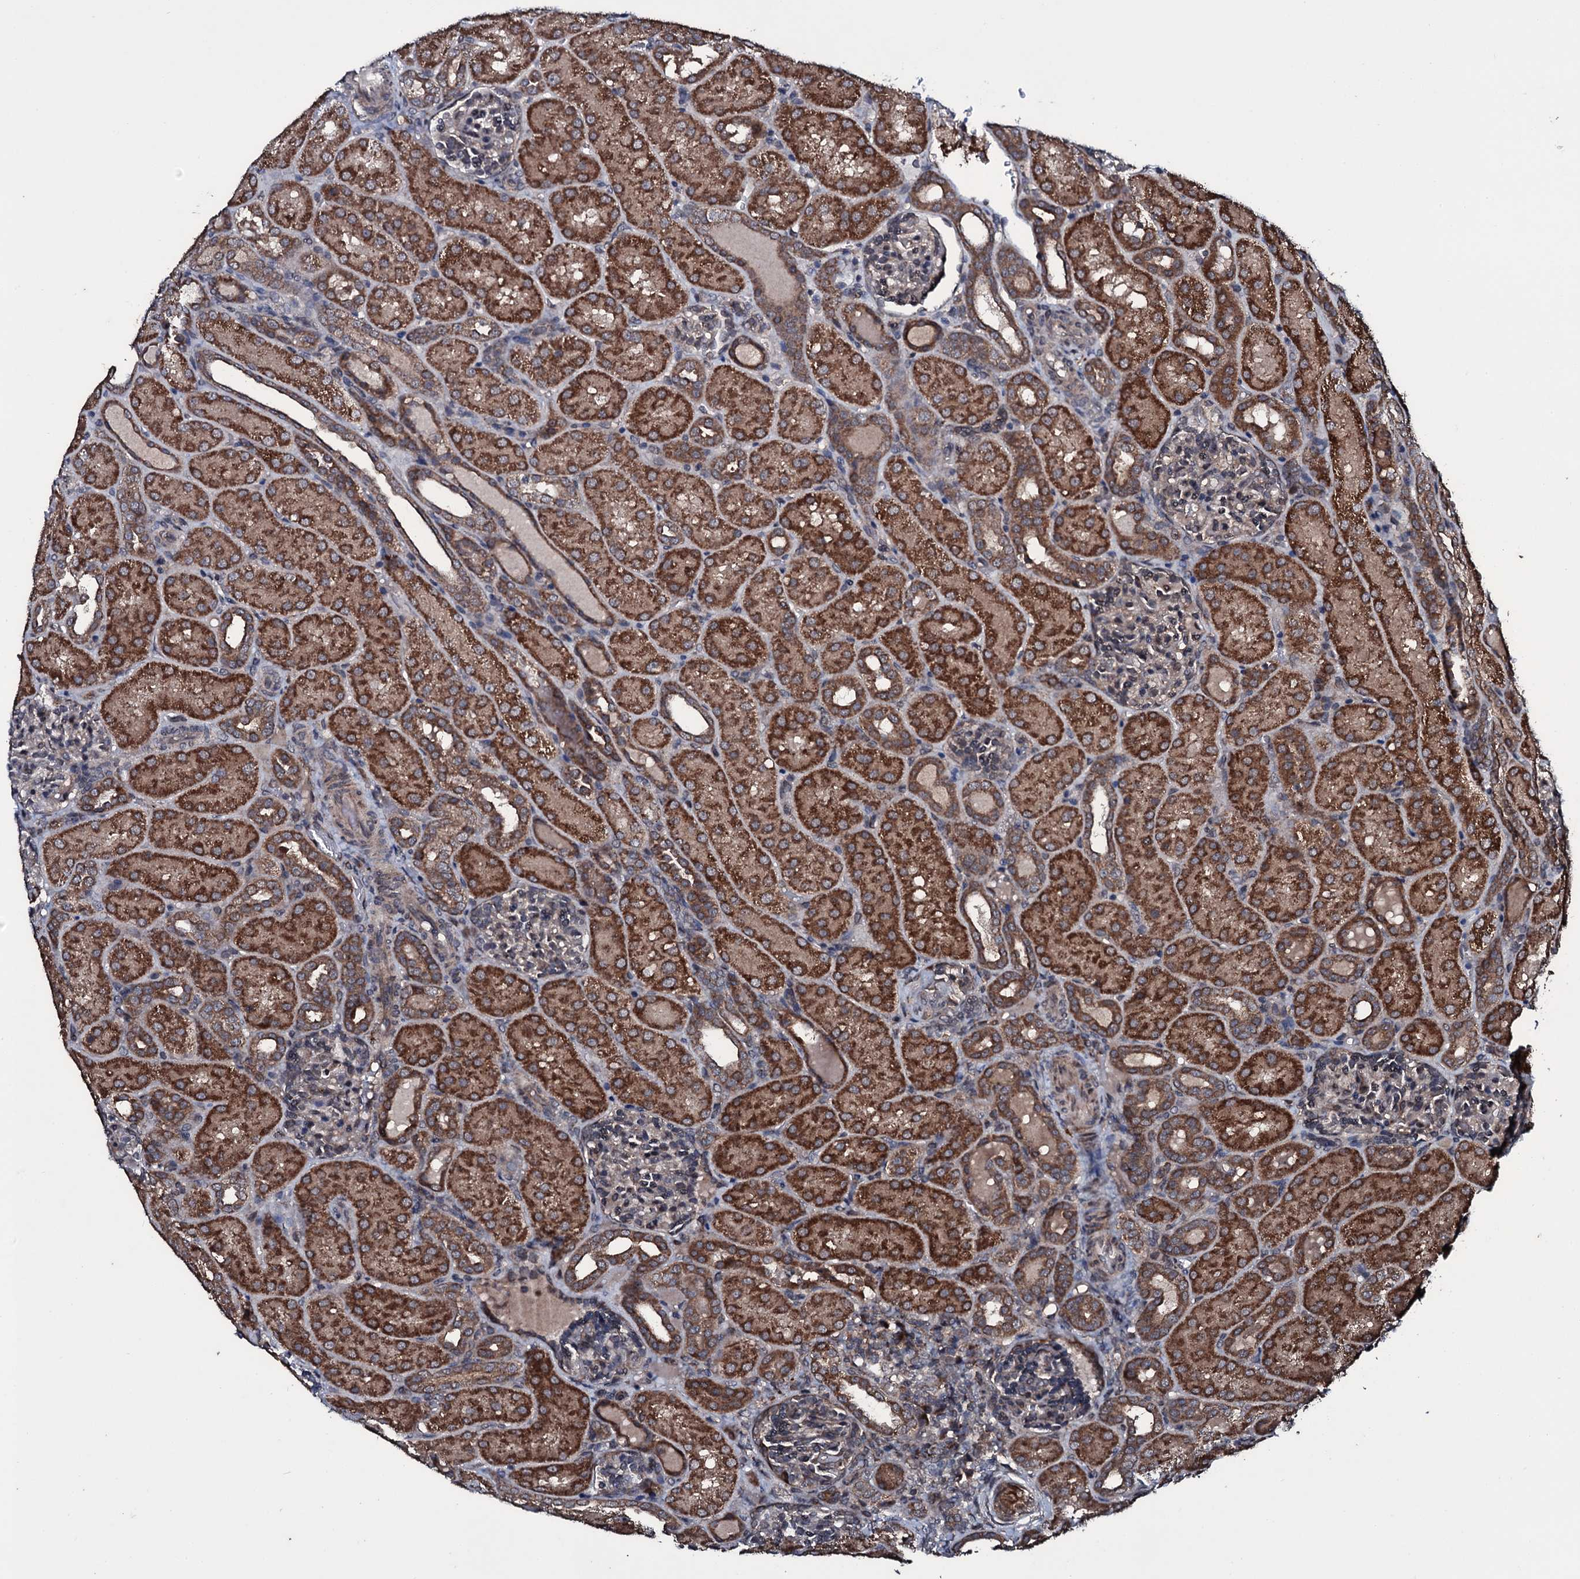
{"staining": {"intensity": "weak", "quantity": "<25%", "location": "cytoplasmic/membranous"}, "tissue": "kidney", "cell_type": "Cells in glomeruli", "image_type": "normal", "snomed": [{"axis": "morphology", "description": "Normal tissue, NOS"}, {"axis": "topography", "description": "Kidney"}], "caption": "Immunohistochemistry image of benign human kidney stained for a protein (brown), which reveals no expression in cells in glomeruli.", "gene": "MRPS31", "patient": {"sex": "male", "age": 1}}